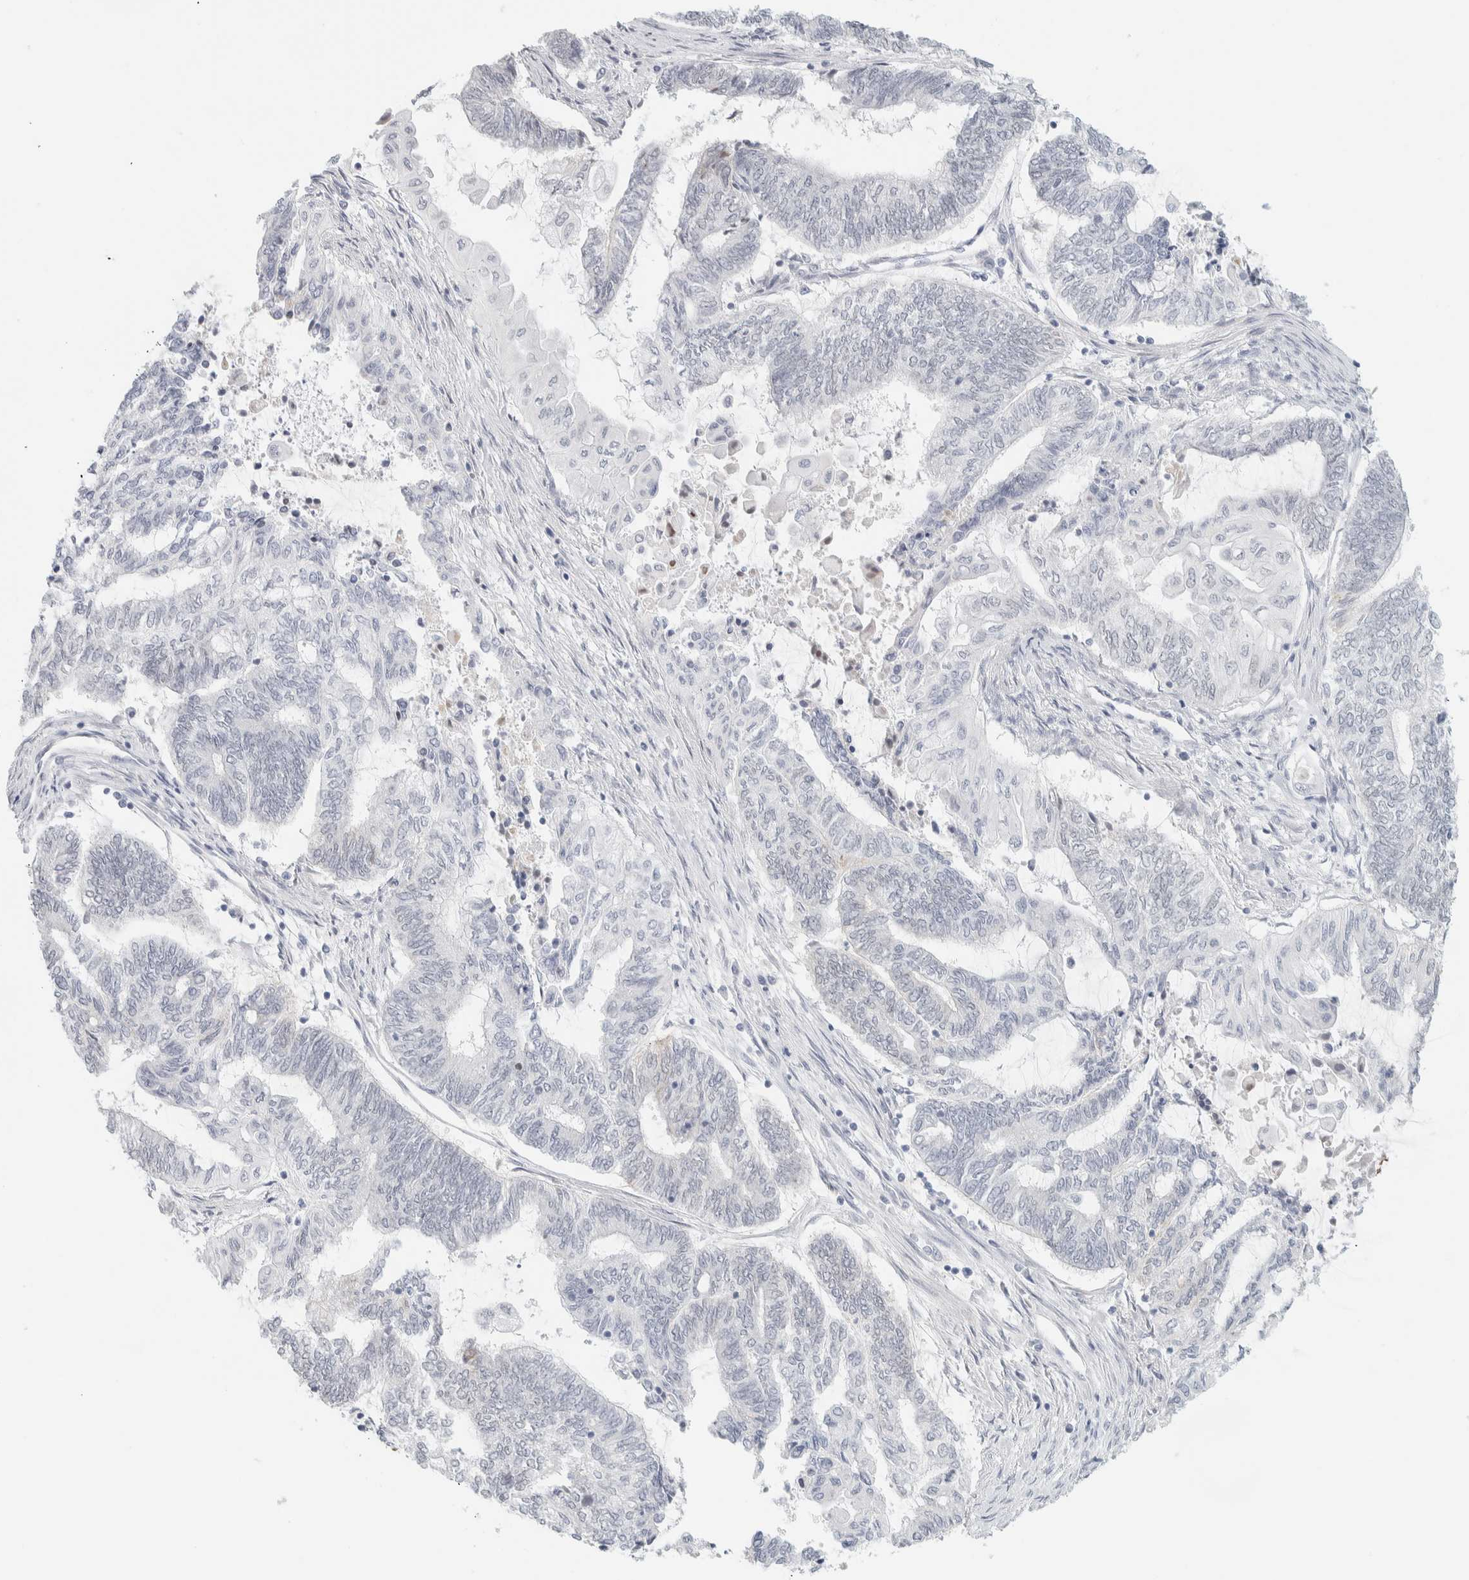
{"staining": {"intensity": "negative", "quantity": "none", "location": "none"}, "tissue": "endometrial cancer", "cell_type": "Tumor cells", "image_type": "cancer", "snomed": [{"axis": "morphology", "description": "Adenocarcinoma, NOS"}, {"axis": "topography", "description": "Uterus"}, {"axis": "topography", "description": "Endometrium"}], "caption": "Tumor cells are negative for protein expression in human endometrial adenocarcinoma. Nuclei are stained in blue.", "gene": "CDH17", "patient": {"sex": "female", "age": 70}}